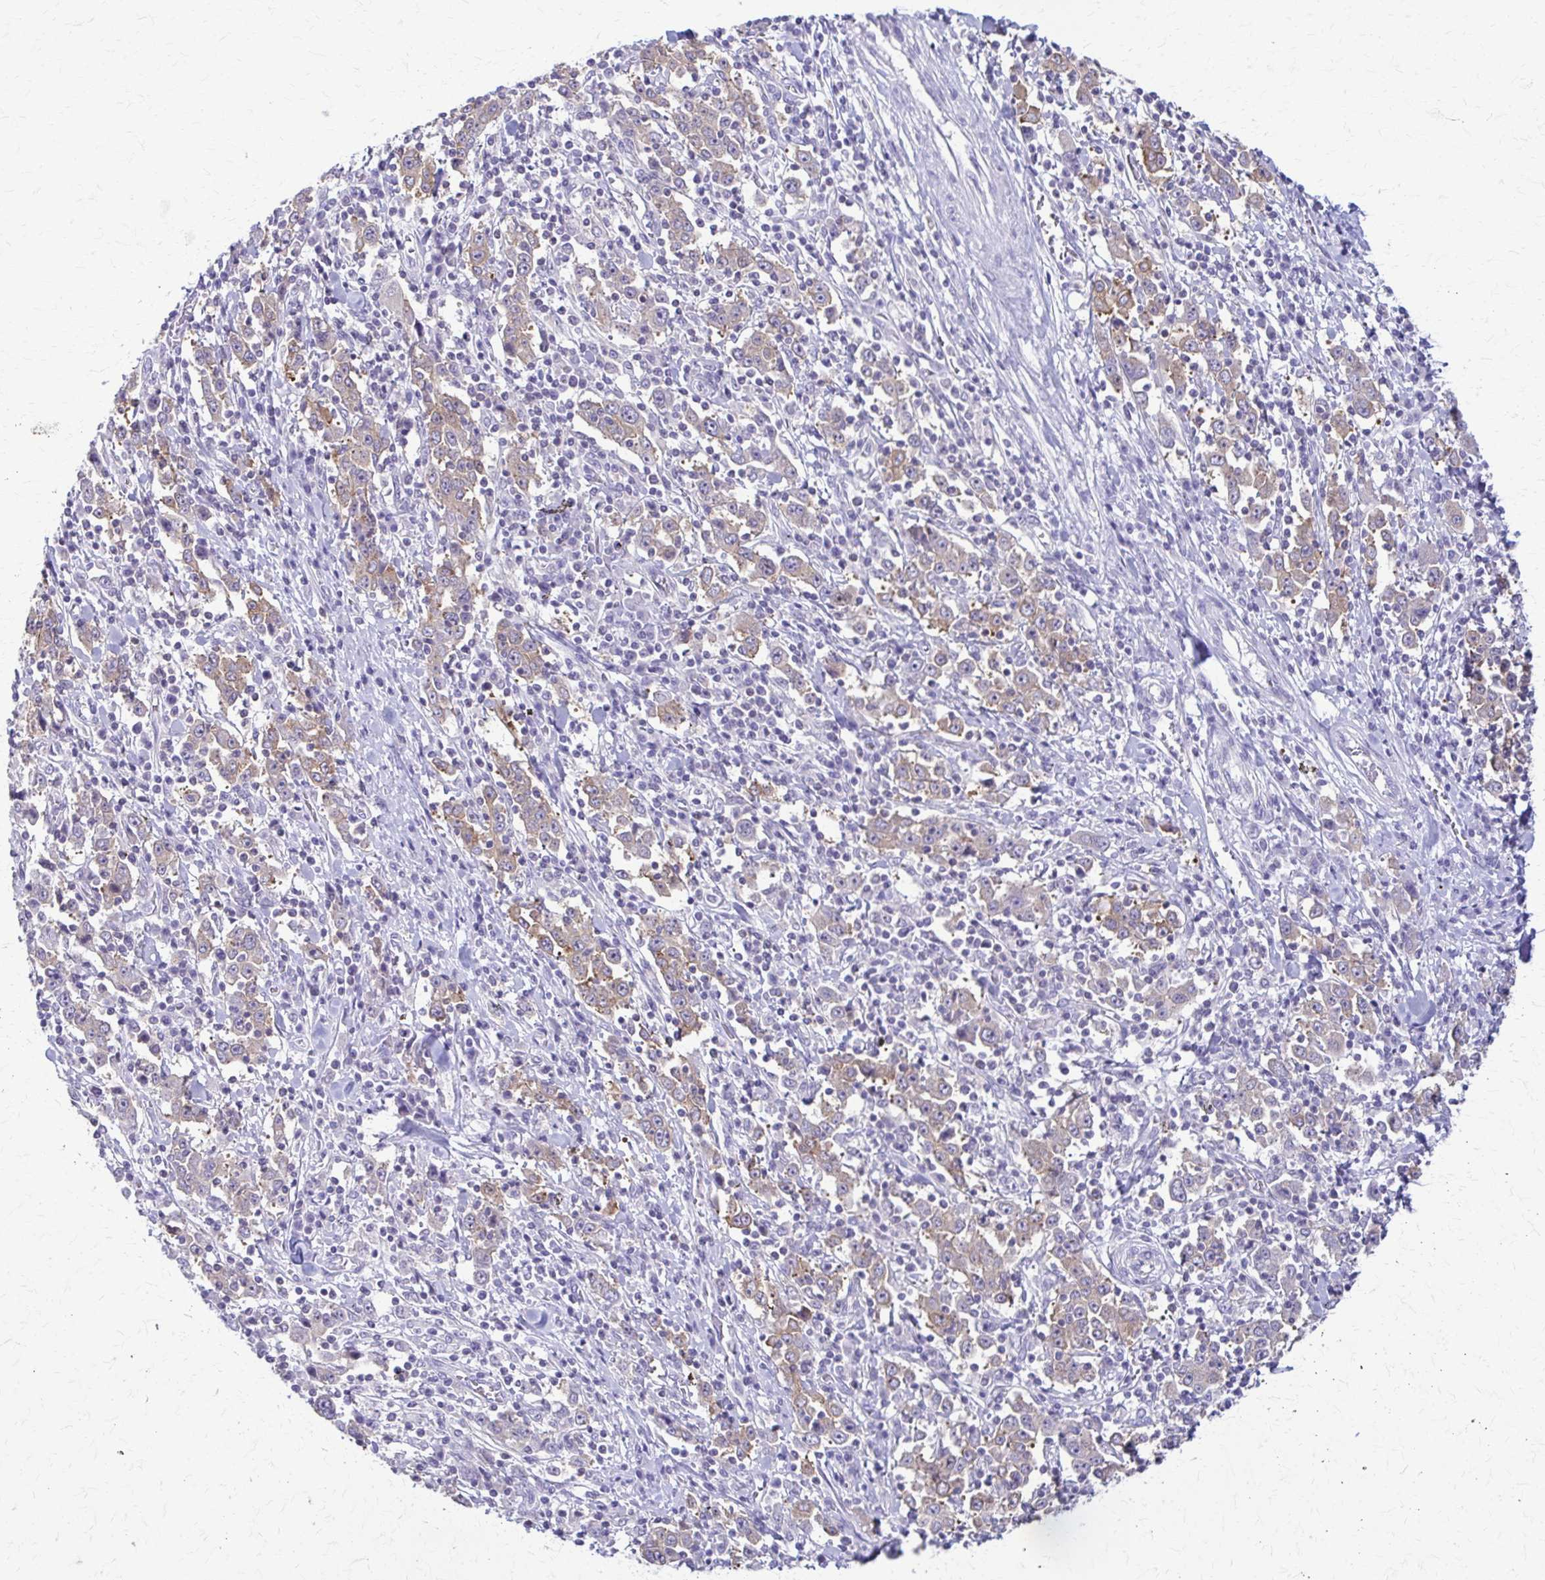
{"staining": {"intensity": "moderate", "quantity": "25%-75%", "location": "cytoplasmic/membranous"}, "tissue": "stomach cancer", "cell_type": "Tumor cells", "image_type": "cancer", "snomed": [{"axis": "morphology", "description": "Normal tissue, NOS"}, {"axis": "morphology", "description": "Adenocarcinoma, NOS"}, {"axis": "topography", "description": "Stomach, upper"}, {"axis": "topography", "description": "Stomach"}], "caption": "Immunohistochemistry (IHC) (DAB) staining of stomach cancer (adenocarcinoma) demonstrates moderate cytoplasmic/membranous protein positivity in about 25%-75% of tumor cells.", "gene": "PIK3AP1", "patient": {"sex": "male", "age": 59}}